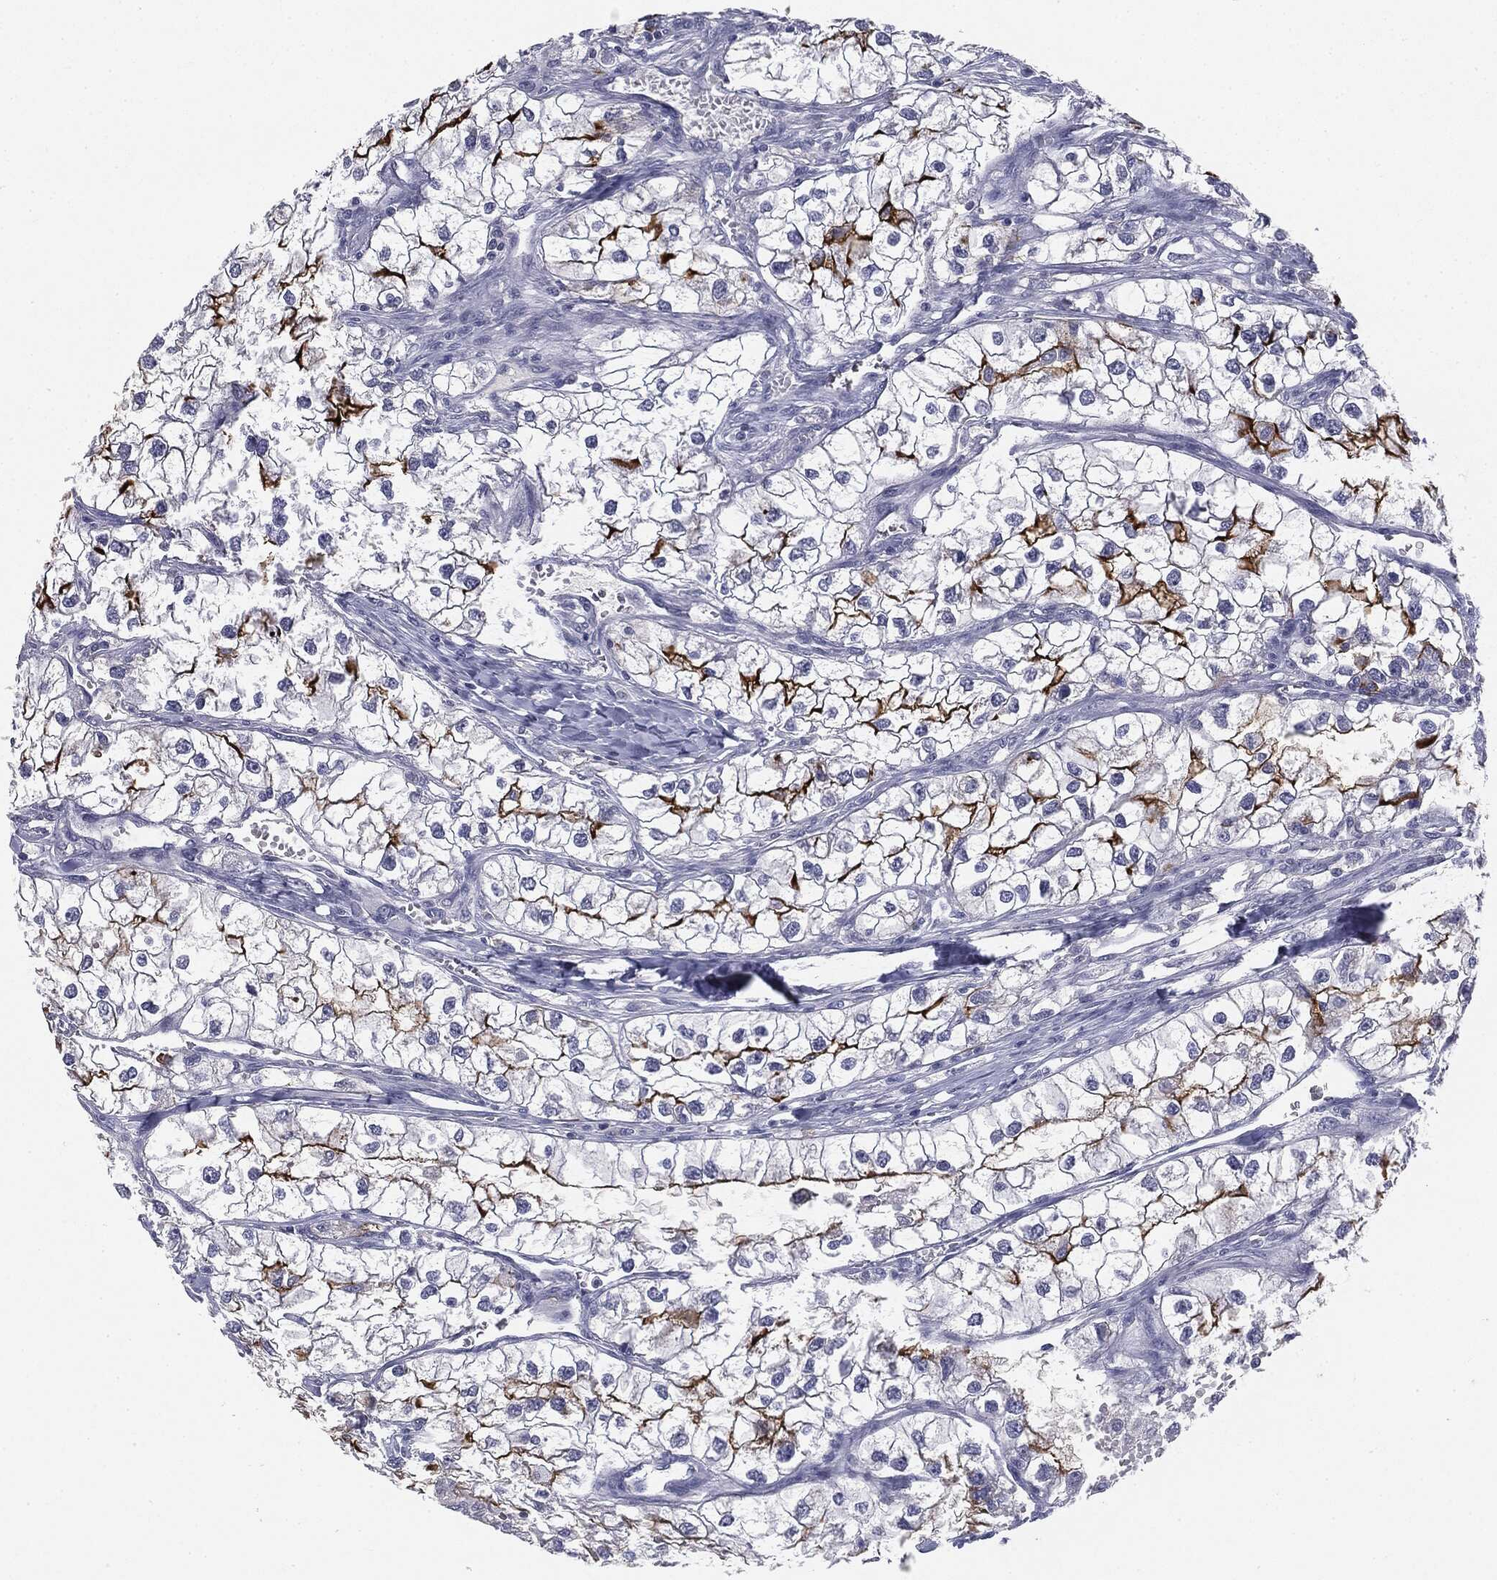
{"staining": {"intensity": "strong", "quantity": "<25%", "location": "cytoplasmic/membranous"}, "tissue": "renal cancer", "cell_type": "Tumor cells", "image_type": "cancer", "snomed": [{"axis": "morphology", "description": "Adenocarcinoma, NOS"}, {"axis": "topography", "description": "Kidney"}], "caption": "Protein analysis of renal adenocarcinoma tissue exhibits strong cytoplasmic/membranous staining in about <25% of tumor cells. (DAB (3,3'-diaminobenzidine) IHC with brightfield microscopy, high magnification).", "gene": "MUC1", "patient": {"sex": "male", "age": 59}}